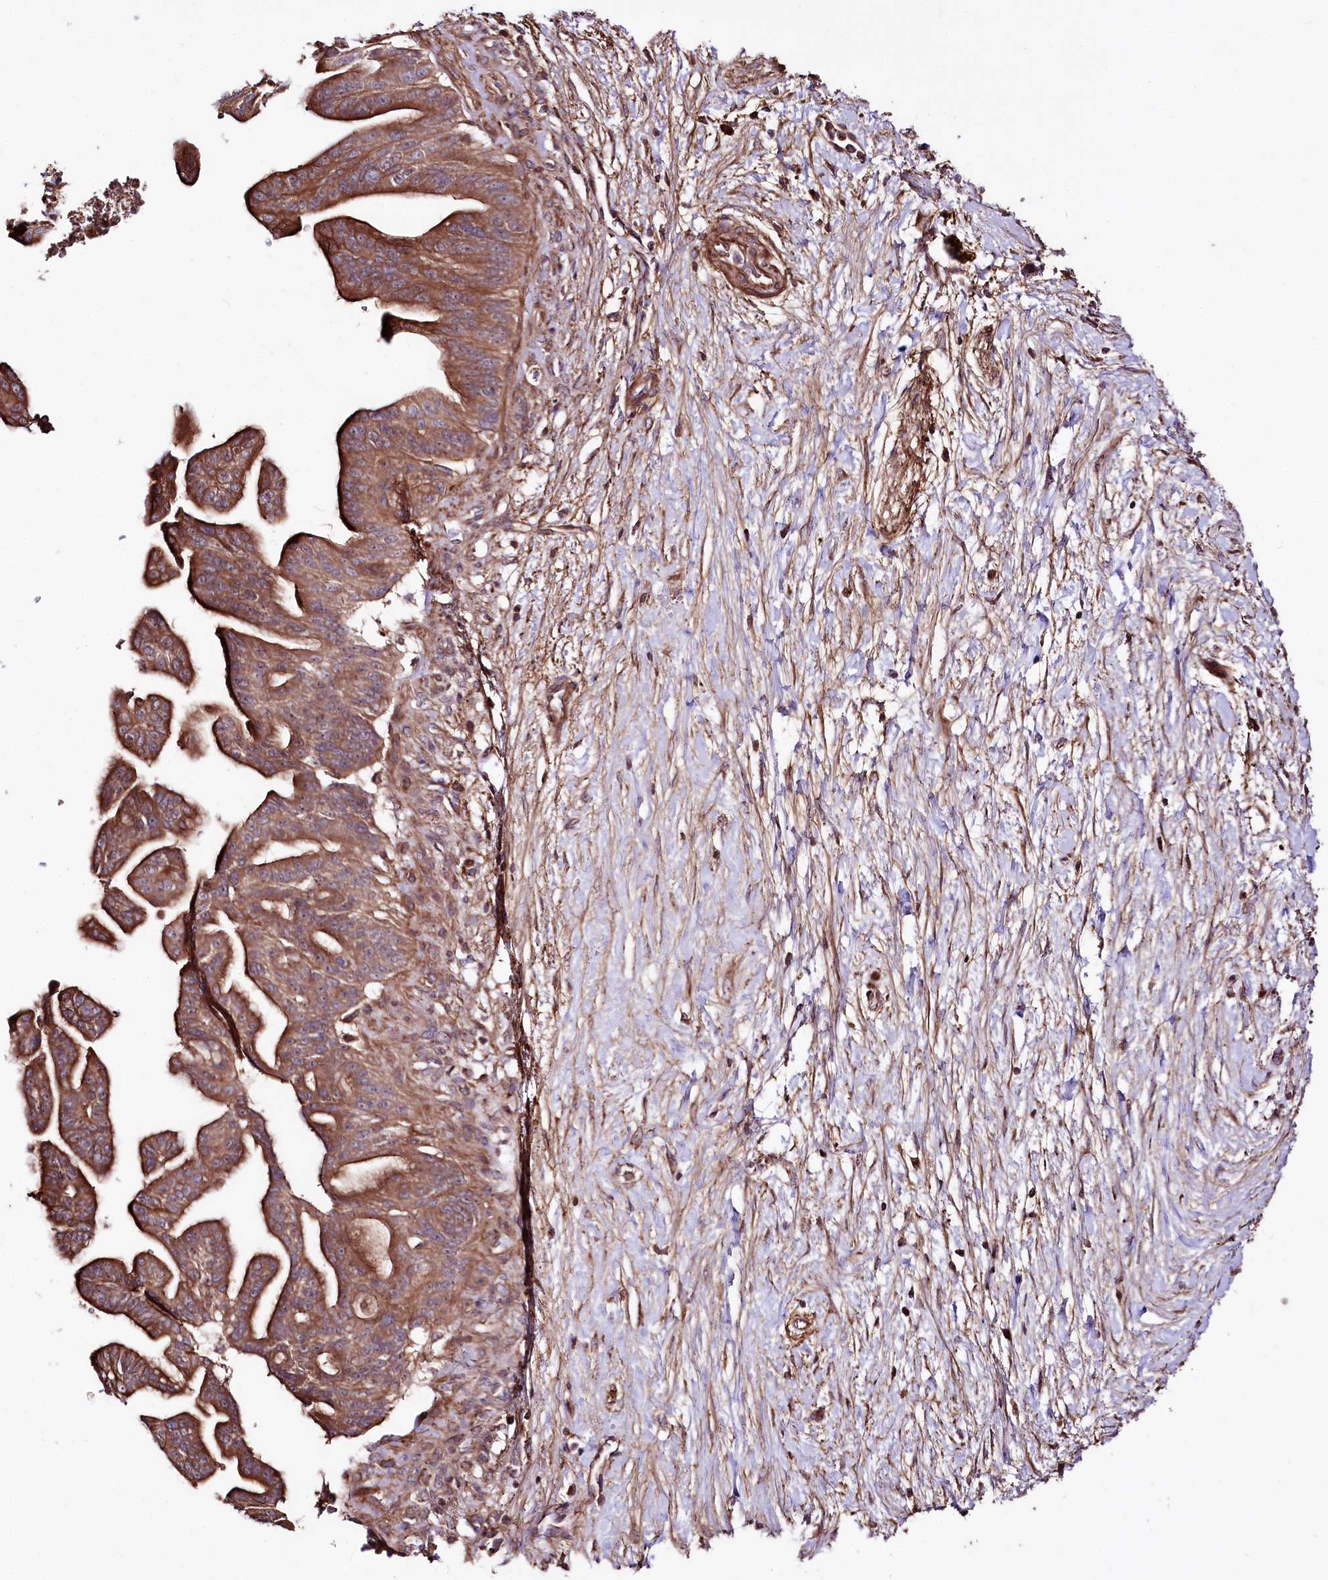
{"staining": {"intensity": "moderate", "quantity": ">75%", "location": "cytoplasmic/membranous"}, "tissue": "pancreatic cancer", "cell_type": "Tumor cells", "image_type": "cancer", "snomed": [{"axis": "morphology", "description": "Adenocarcinoma, NOS"}, {"axis": "topography", "description": "Pancreas"}], "caption": "Pancreatic adenocarcinoma stained with a protein marker reveals moderate staining in tumor cells.", "gene": "WWC1", "patient": {"sex": "male", "age": 68}}